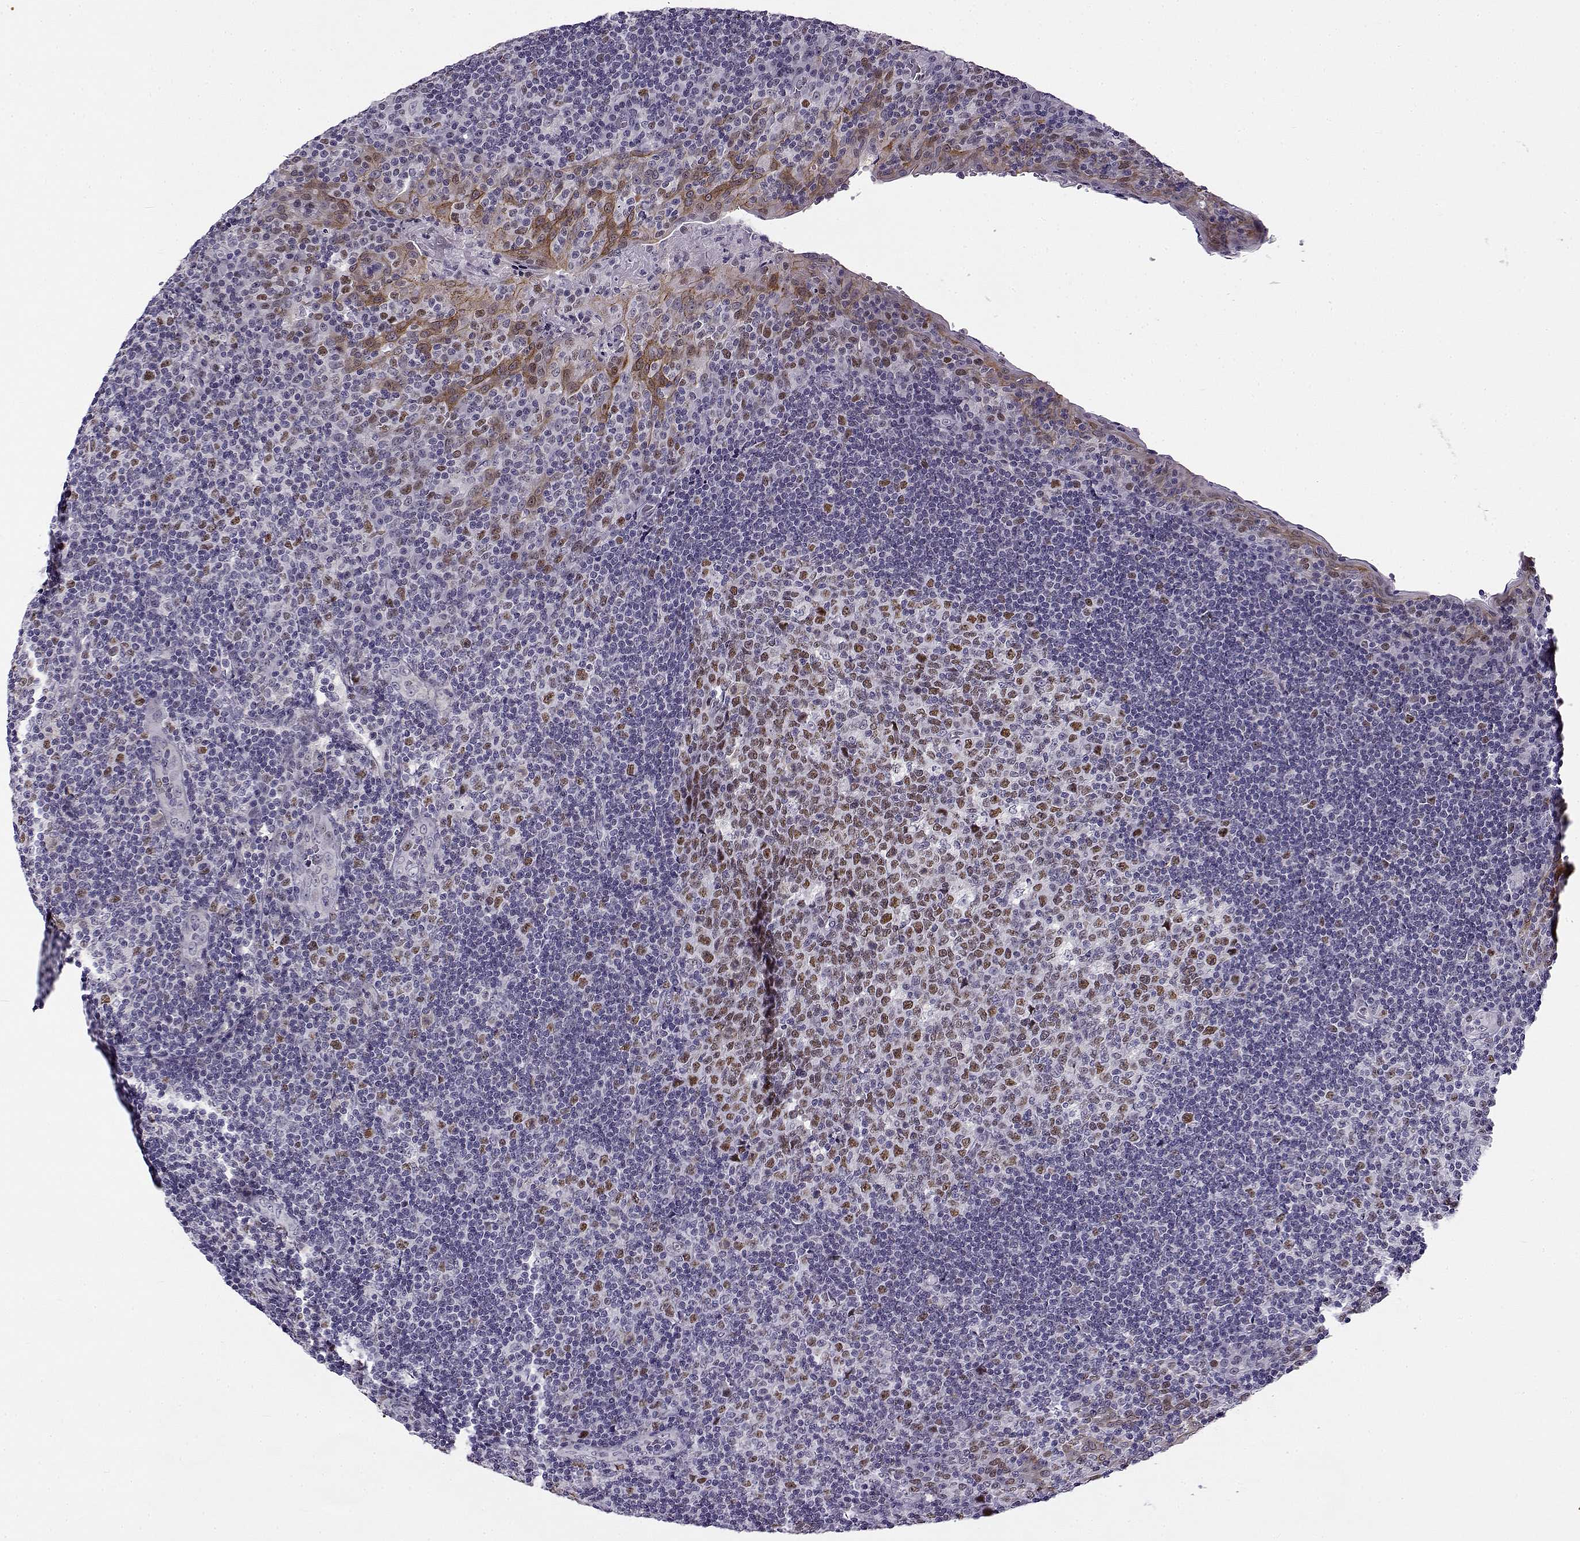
{"staining": {"intensity": "moderate", "quantity": "25%-75%", "location": "nuclear"}, "tissue": "tonsil", "cell_type": "Germinal center cells", "image_type": "normal", "snomed": [{"axis": "morphology", "description": "Normal tissue, NOS"}, {"axis": "topography", "description": "Tonsil"}], "caption": "Moderate nuclear expression for a protein is present in approximately 25%-75% of germinal center cells of unremarkable tonsil using immunohistochemistry (IHC).", "gene": "BACH1", "patient": {"sex": "male", "age": 17}}